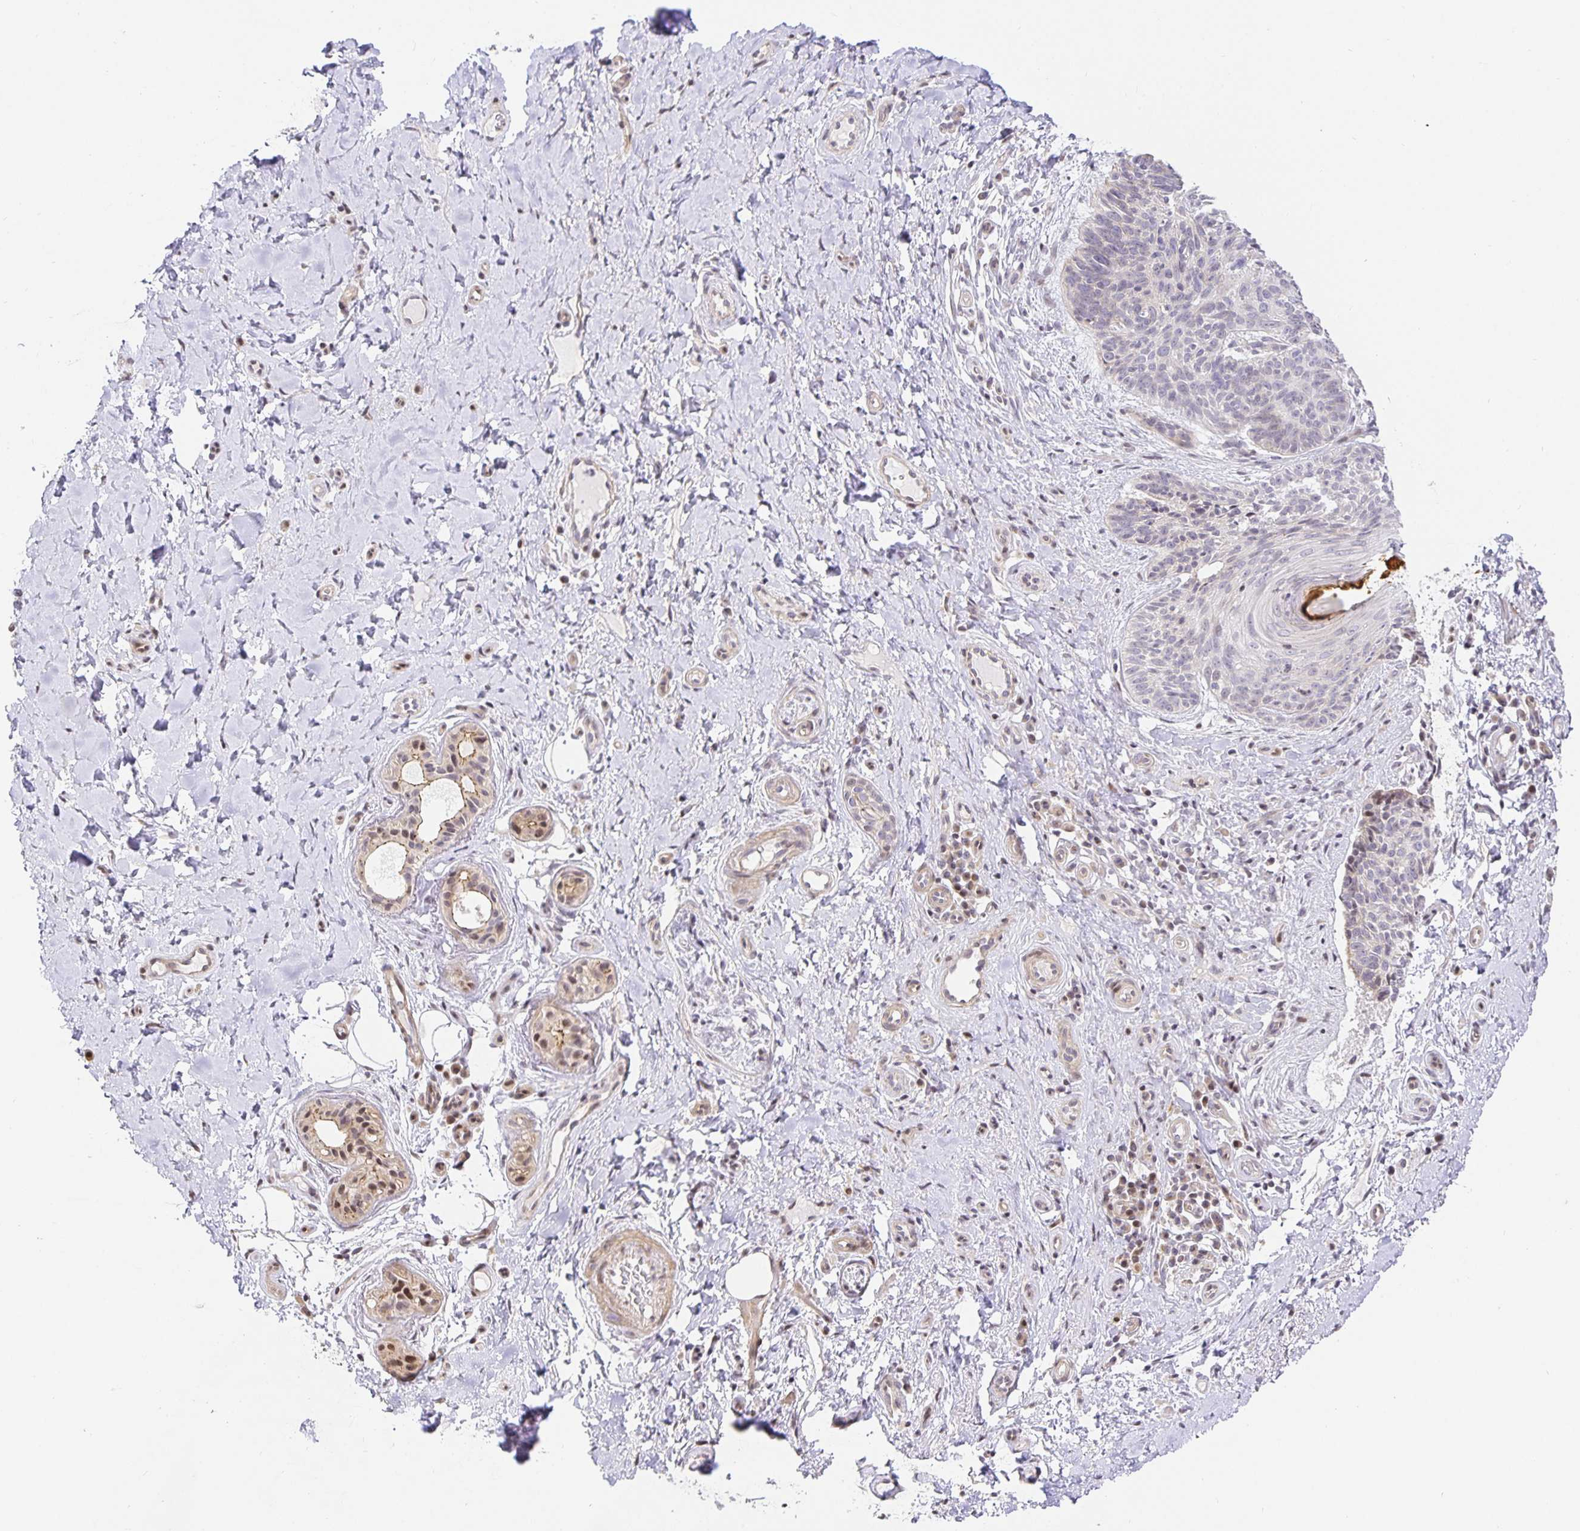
{"staining": {"intensity": "negative", "quantity": "none", "location": "none"}, "tissue": "skin cancer", "cell_type": "Tumor cells", "image_type": "cancer", "snomed": [{"axis": "morphology", "description": "Basal cell carcinoma"}, {"axis": "topography", "description": "Skin"}], "caption": "IHC image of basal cell carcinoma (skin) stained for a protein (brown), which reveals no positivity in tumor cells.", "gene": "TJP3", "patient": {"sex": "male", "age": 89}}